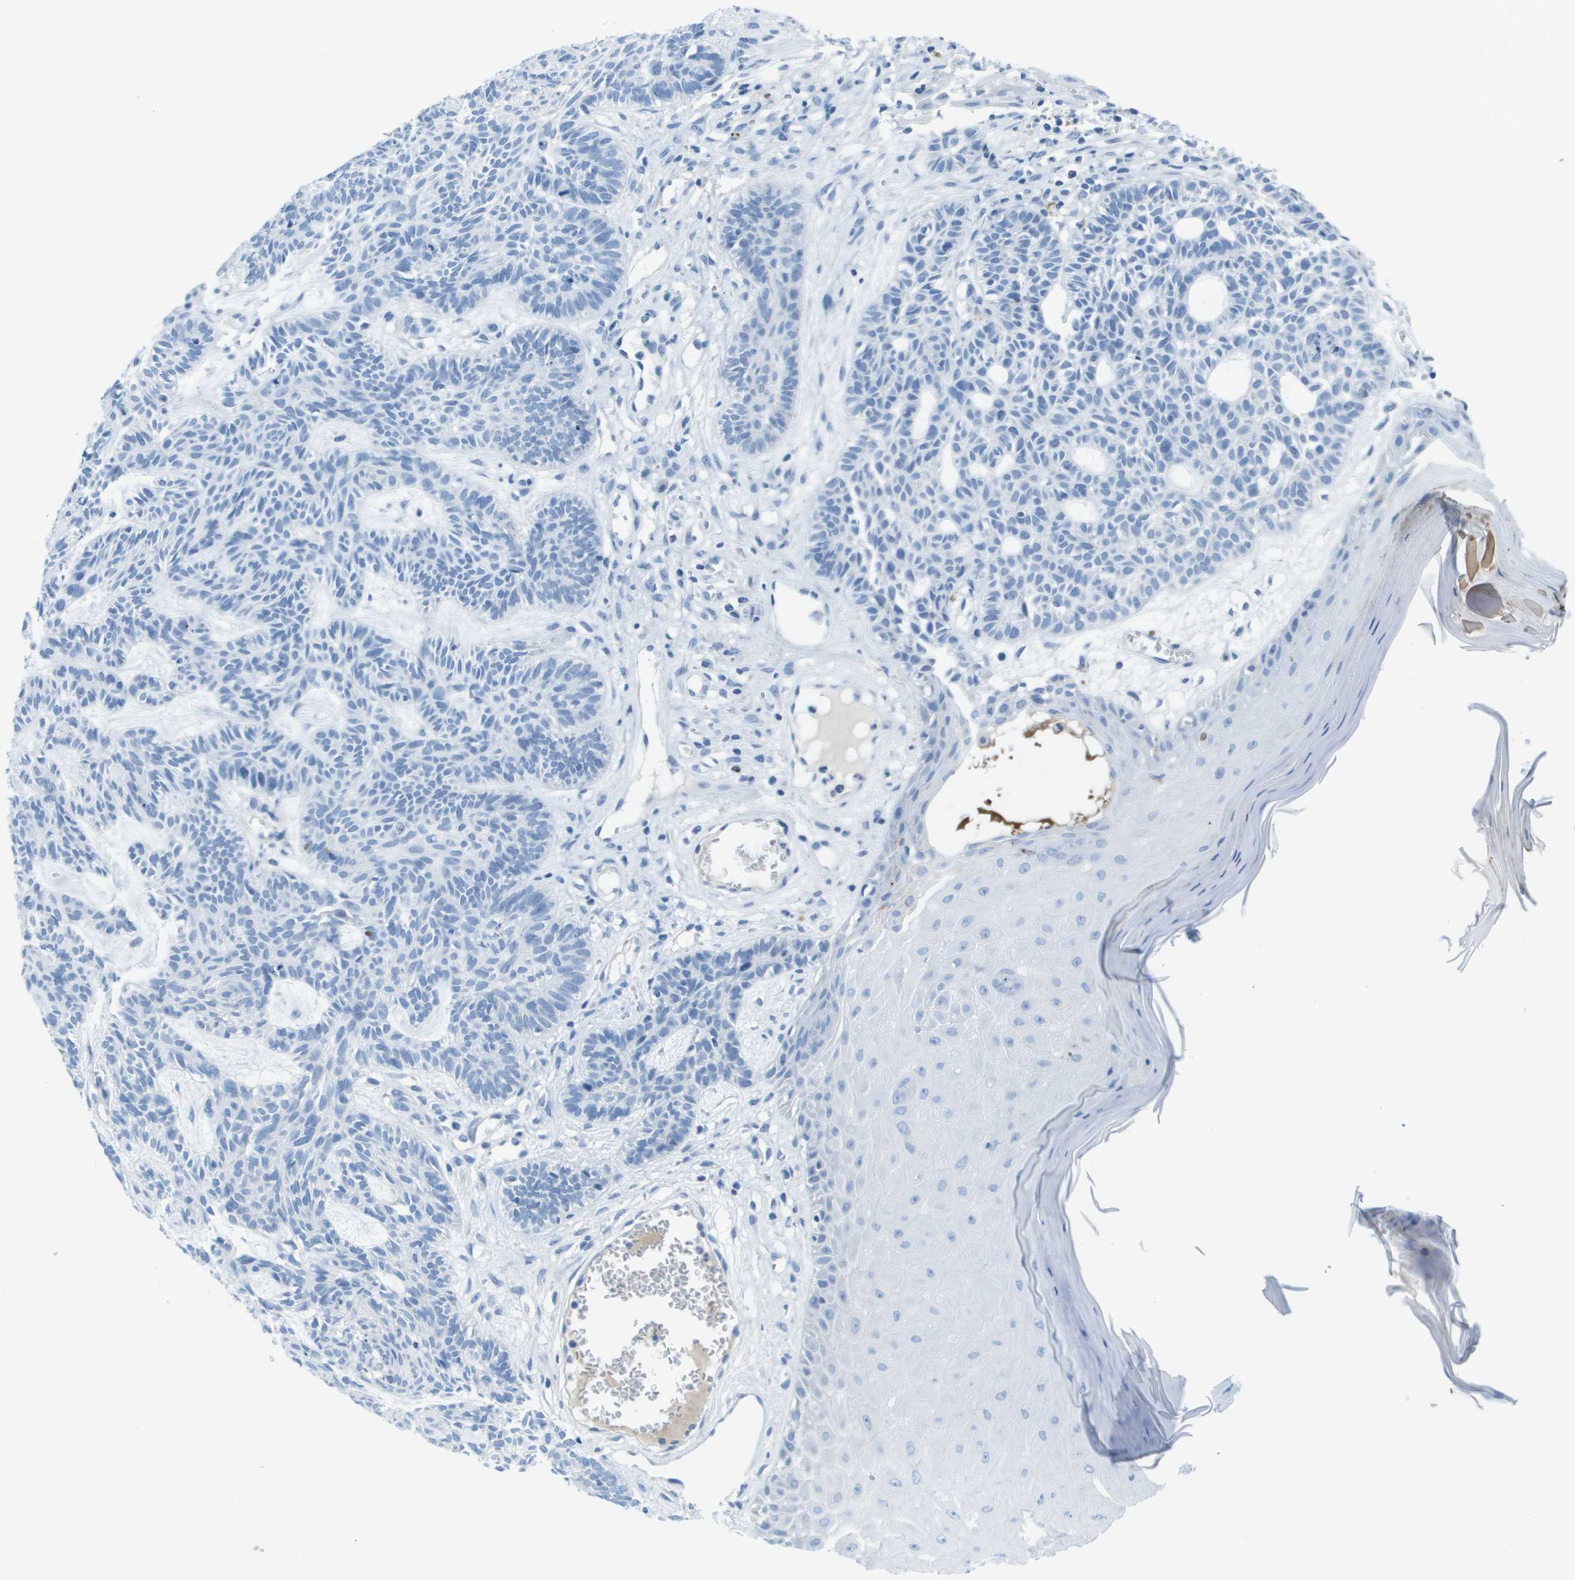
{"staining": {"intensity": "negative", "quantity": "none", "location": "none"}, "tissue": "skin cancer", "cell_type": "Tumor cells", "image_type": "cancer", "snomed": [{"axis": "morphology", "description": "Basal cell carcinoma"}, {"axis": "topography", "description": "Skin"}], "caption": "Tumor cells are negative for protein expression in human skin cancer.", "gene": "GPR18", "patient": {"sex": "male", "age": 67}}